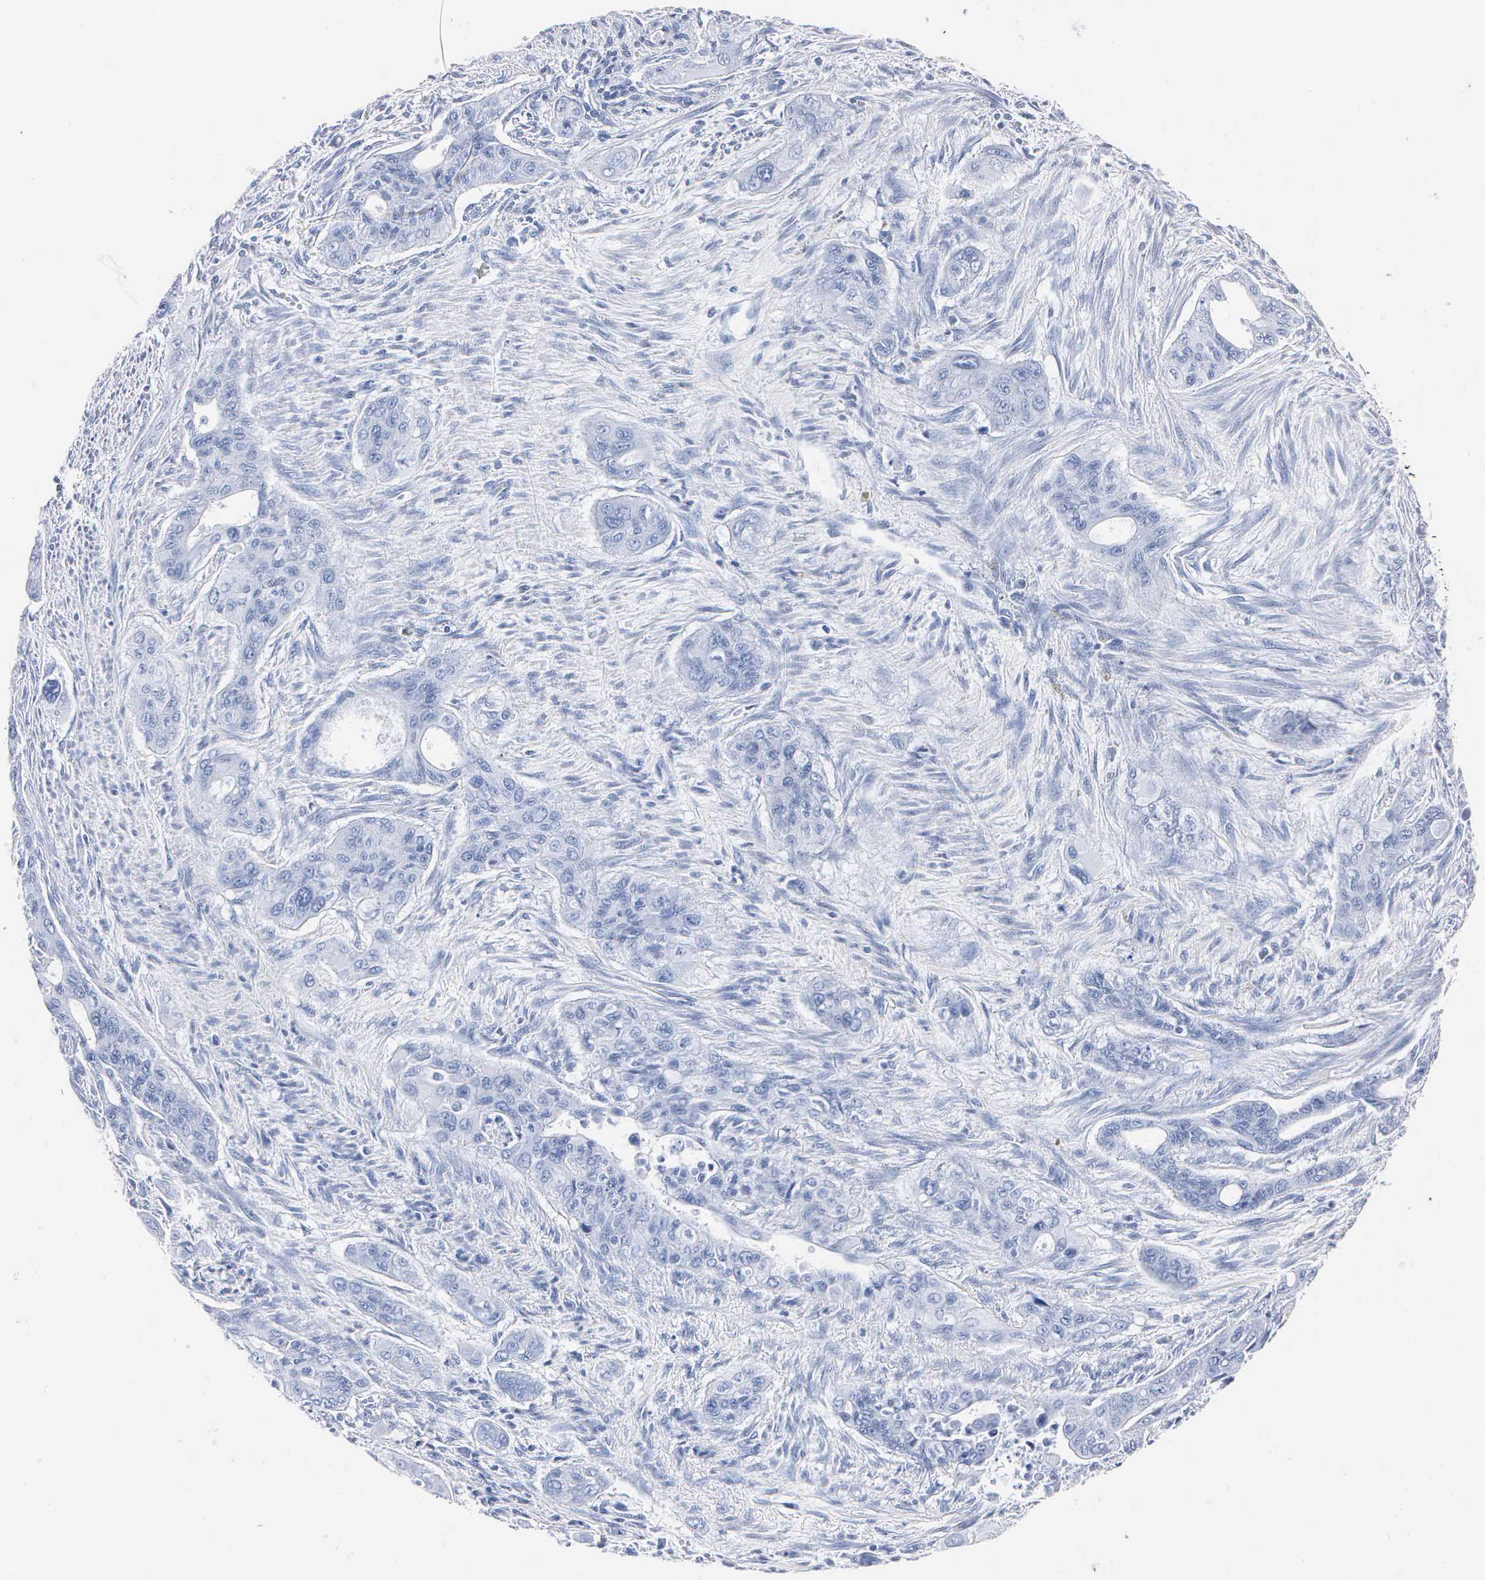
{"staining": {"intensity": "negative", "quantity": "none", "location": "none"}, "tissue": "pancreatic cancer", "cell_type": "Tumor cells", "image_type": "cancer", "snomed": [{"axis": "morphology", "description": "Adenocarcinoma, NOS"}, {"axis": "topography", "description": "Pancreas"}], "caption": "A high-resolution histopathology image shows immunohistochemistry (IHC) staining of adenocarcinoma (pancreatic), which displays no significant staining in tumor cells. Brightfield microscopy of immunohistochemistry stained with DAB (3,3'-diaminobenzidine) (brown) and hematoxylin (blue), captured at high magnification.", "gene": "MB", "patient": {"sex": "male", "age": 77}}